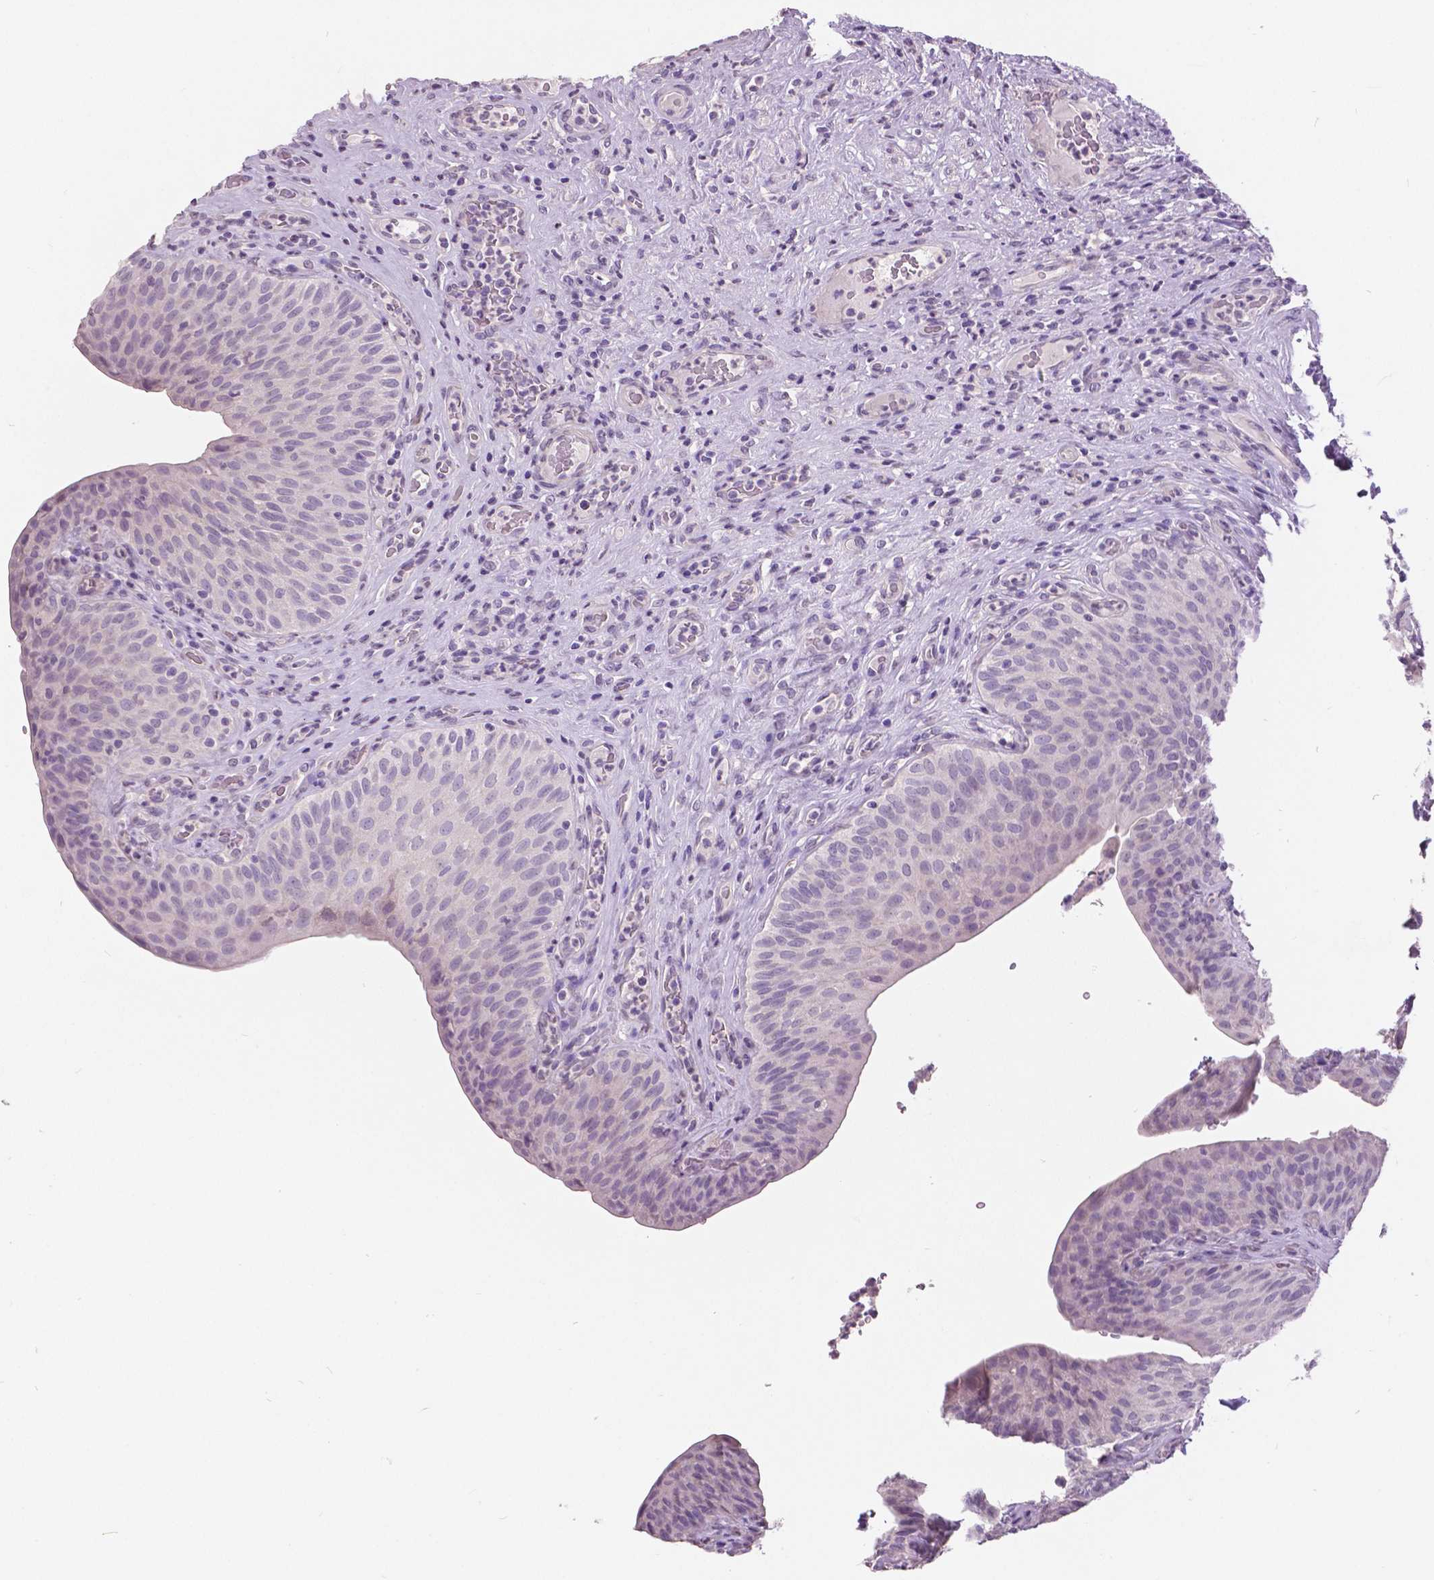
{"staining": {"intensity": "negative", "quantity": "none", "location": "none"}, "tissue": "urinary bladder", "cell_type": "Urothelial cells", "image_type": "normal", "snomed": [{"axis": "morphology", "description": "Normal tissue, NOS"}, {"axis": "topography", "description": "Urinary bladder"}, {"axis": "topography", "description": "Peripheral nerve tissue"}], "caption": "A micrograph of urinary bladder stained for a protein displays no brown staining in urothelial cells.", "gene": "GRIN2A", "patient": {"sex": "male", "age": 66}}